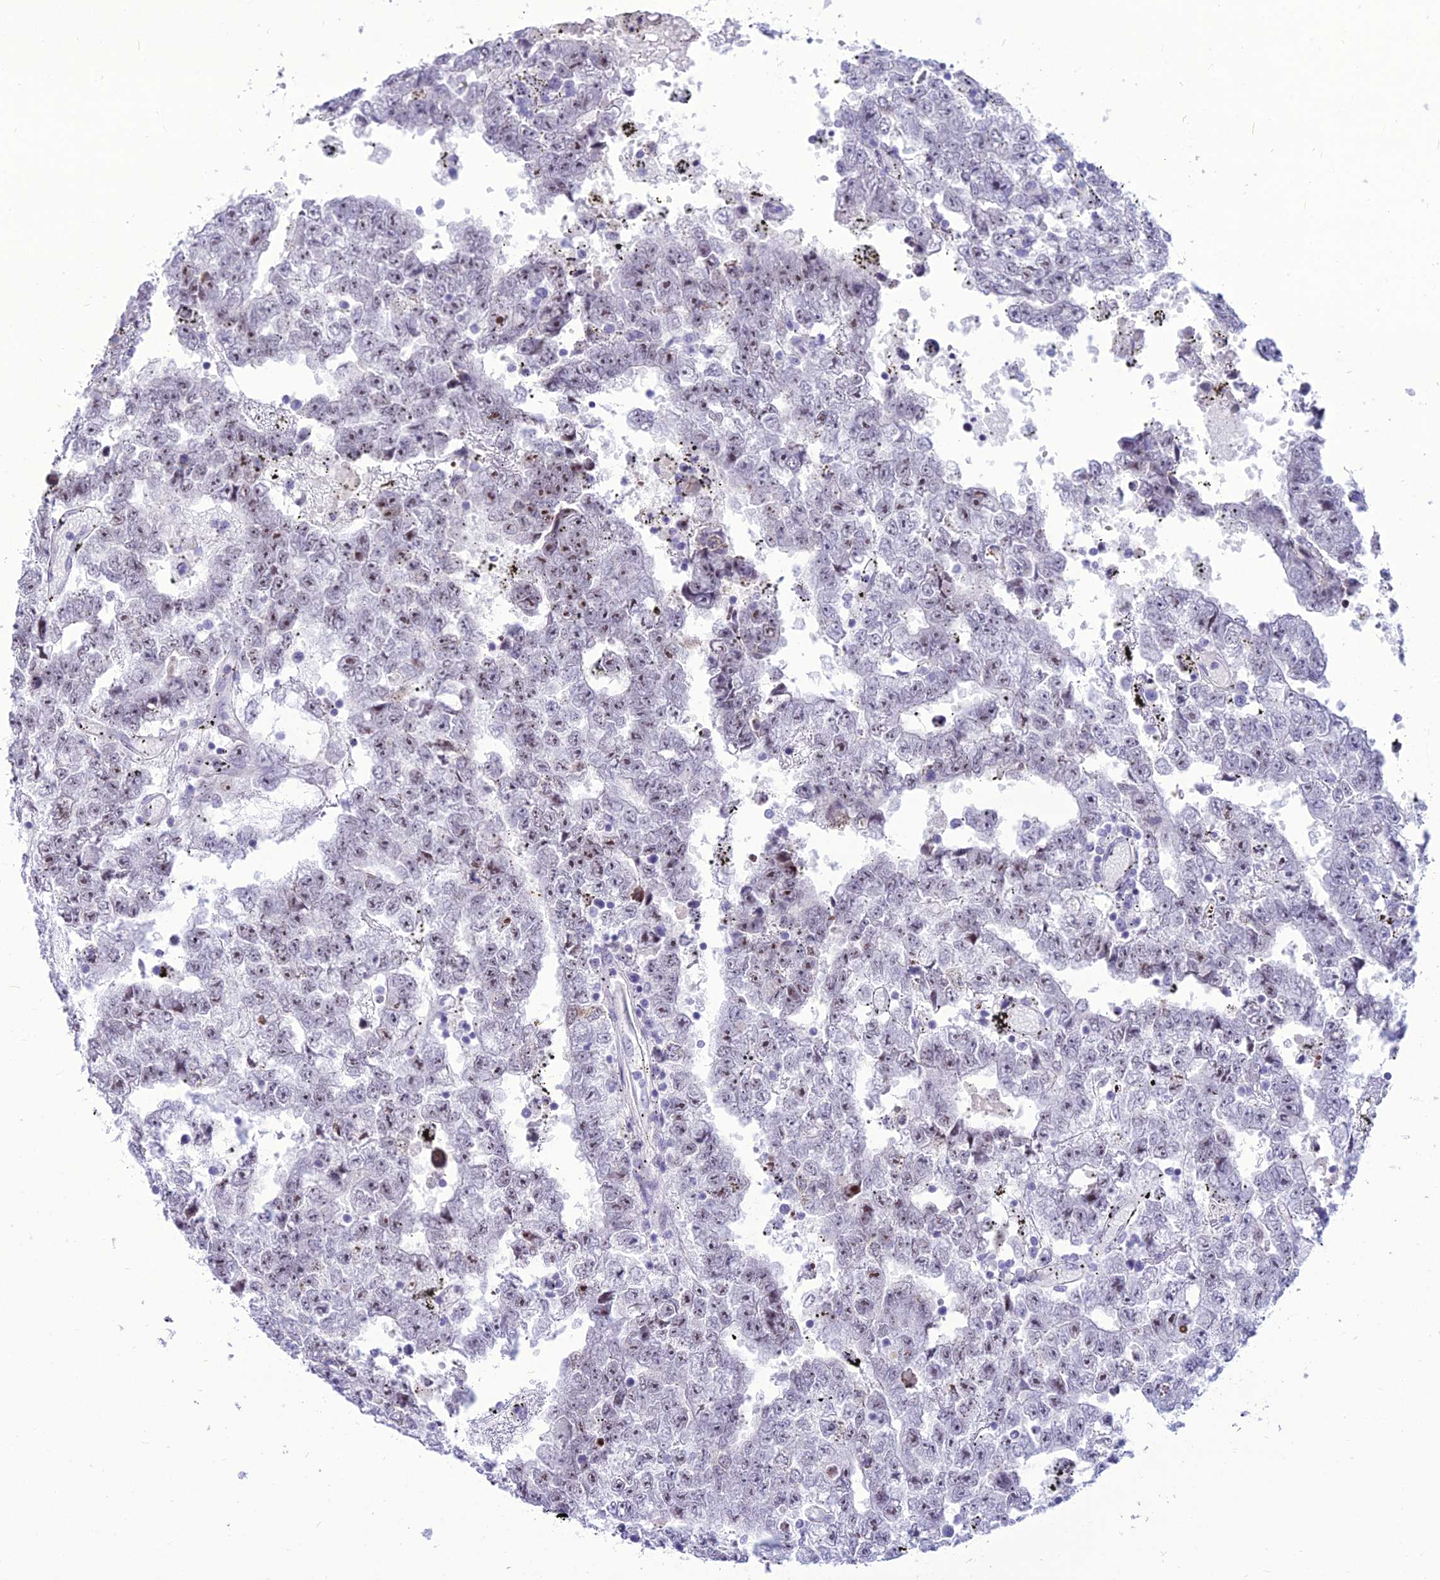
{"staining": {"intensity": "moderate", "quantity": "<25%", "location": "nuclear"}, "tissue": "testis cancer", "cell_type": "Tumor cells", "image_type": "cancer", "snomed": [{"axis": "morphology", "description": "Carcinoma, Embryonal, NOS"}, {"axis": "topography", "description": "Testis"}], "caption": "The histopathology image reveals staining of testis cancer (embryonal carcinoma), revealing moderate nuclear protein expression (brown color) within tumor cells.", "gene": "DHX40", "patient": {"sex": "male", "age": 25}}